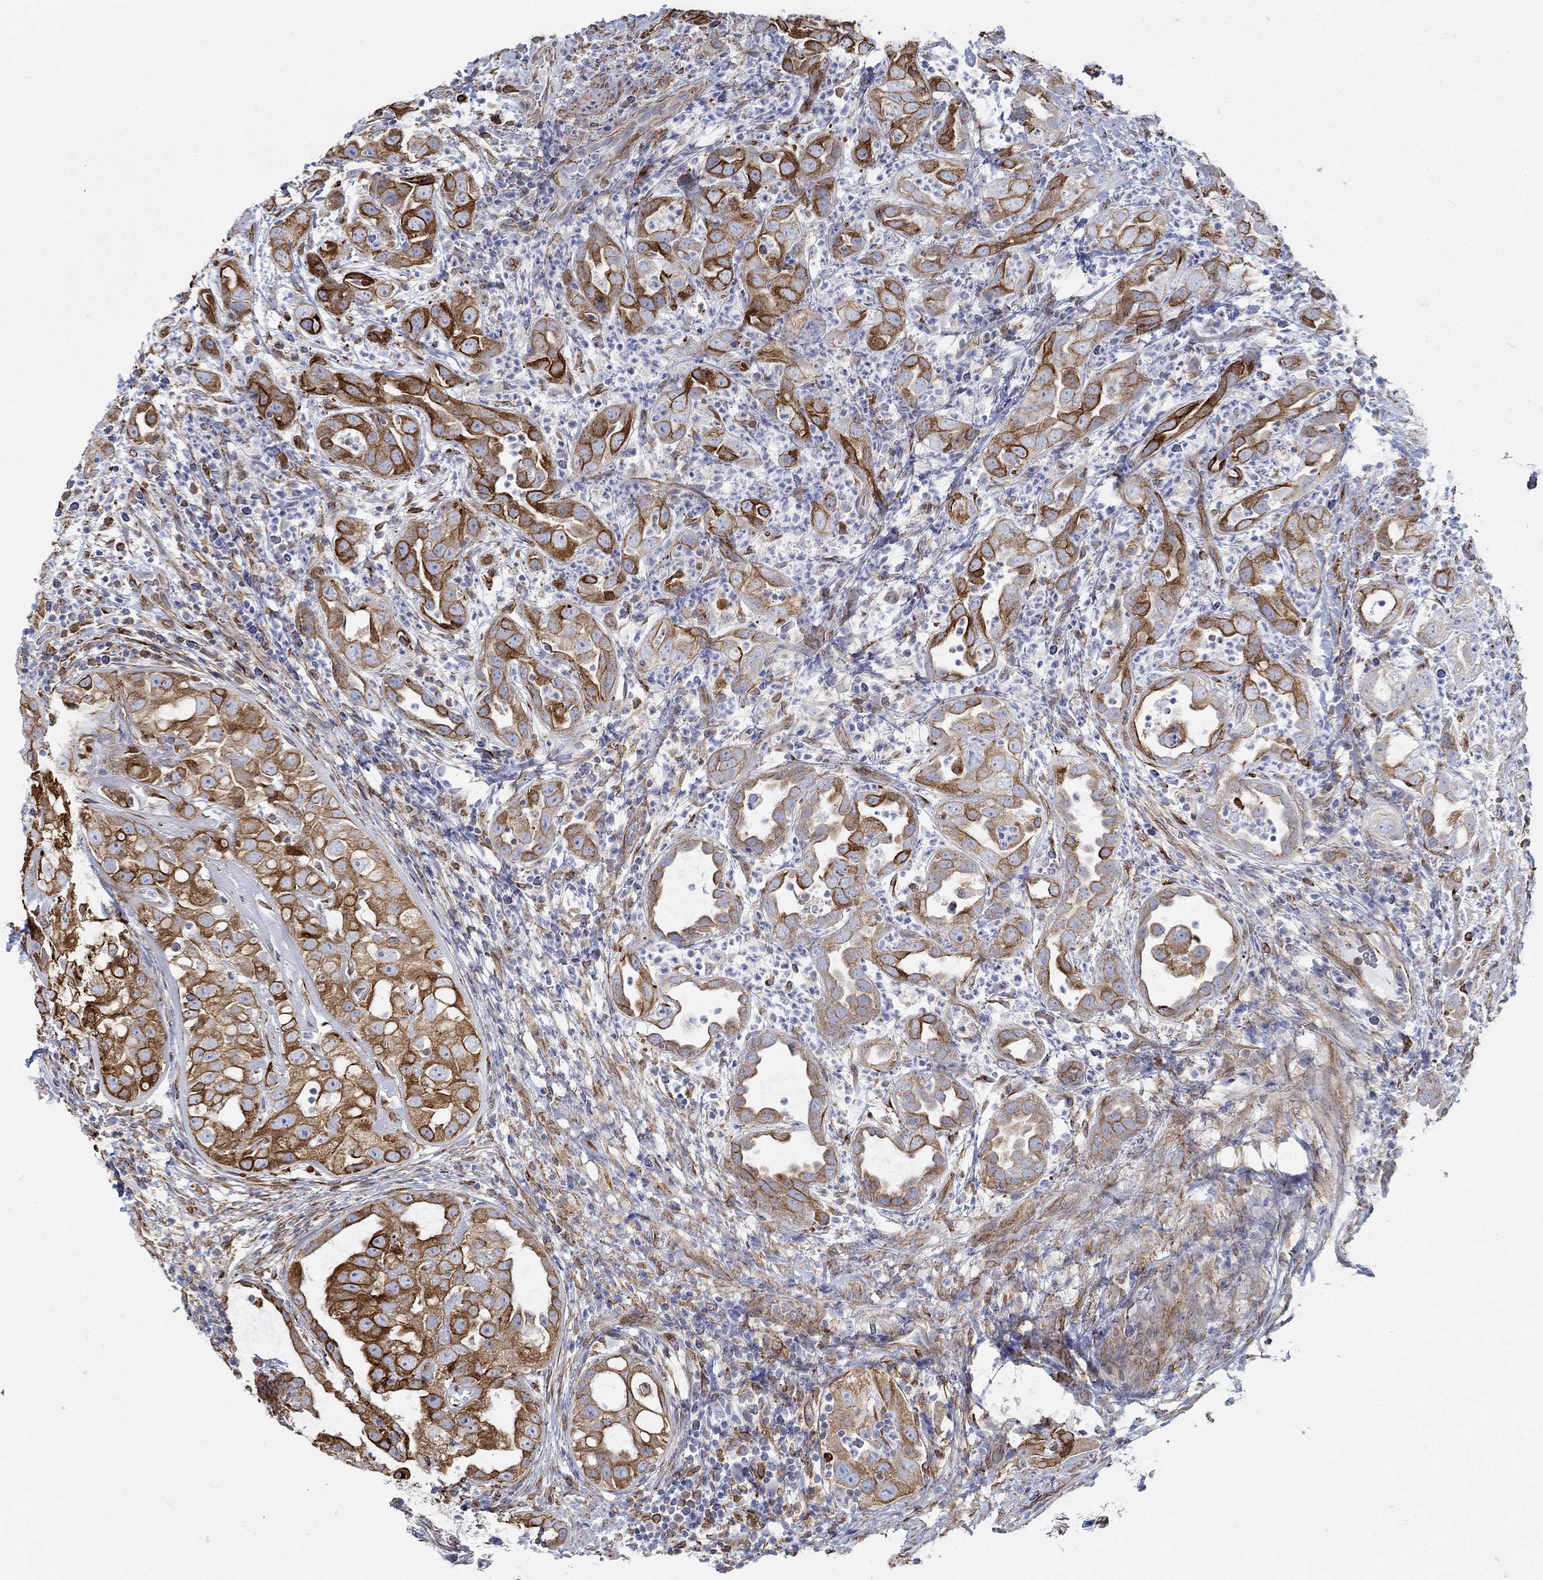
{"staining": {"intensity": "strong", "quantity": "25%-75%", "location": "cytoplasmic/membranous"}, "tissue": "urothelial cancer", "cell_type": "Tumor cells", "image_type": "cancer", "snomed": [{"axis": "morphology", "description": "Urothelial carcinoma, High grade"}, {"axis": "topography", "description": "Urinary bladder"}], "caption": "Protein positivity by immunohistochemistry (IHC) exhibits strong cytoplasmic/membranous expression in approximately 25%-75% of tumor cells in urothelial carcinoma (high-grade). The protein is shown in brown color, while the nuclei are stained blue.", "gene": "STC2", "patient": {"sex": "female", "age": 41}}